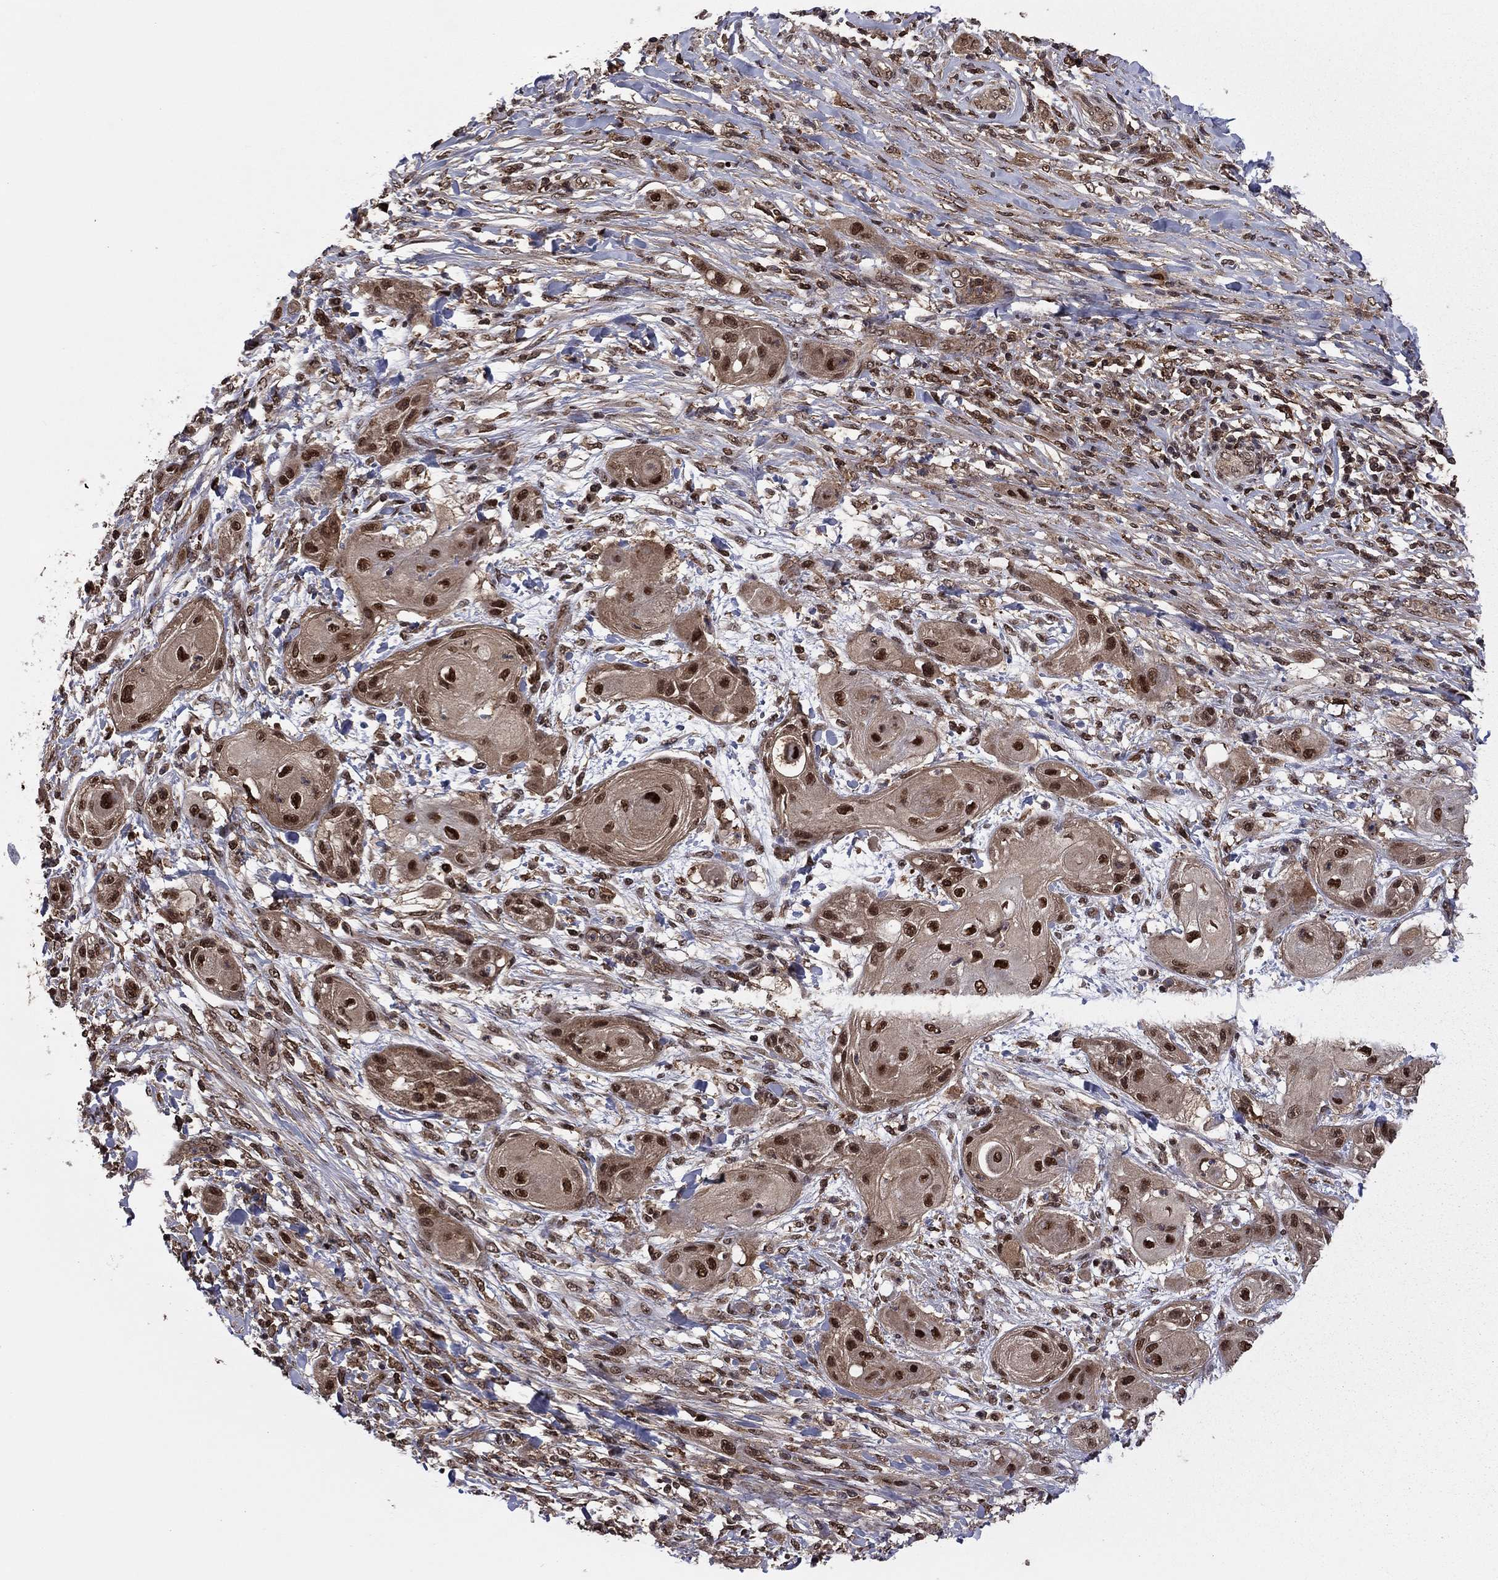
{"staining": {"intensity": "strong", "quantity": ">75%", "location": "nuclear"}, "tissue": "skin cancer", "cell_type": "Tumor cells", "image_type": "cancer", "snomed": [{"axis": "morphology", "description": "Squamous cell carcinoma, NOS"}, {"axis": "topography", "description": "Skin"}], "caption": "IHC of human skin squamous cell carcinoma demonstrates high levels of strong nuclear staining in approximately >75% of tumor cells. (brown staining indicates protein expression, while blue staining denotes nuclei).", "gene": "PSMD2", "patient": {"sex": "male", "age": 62}}